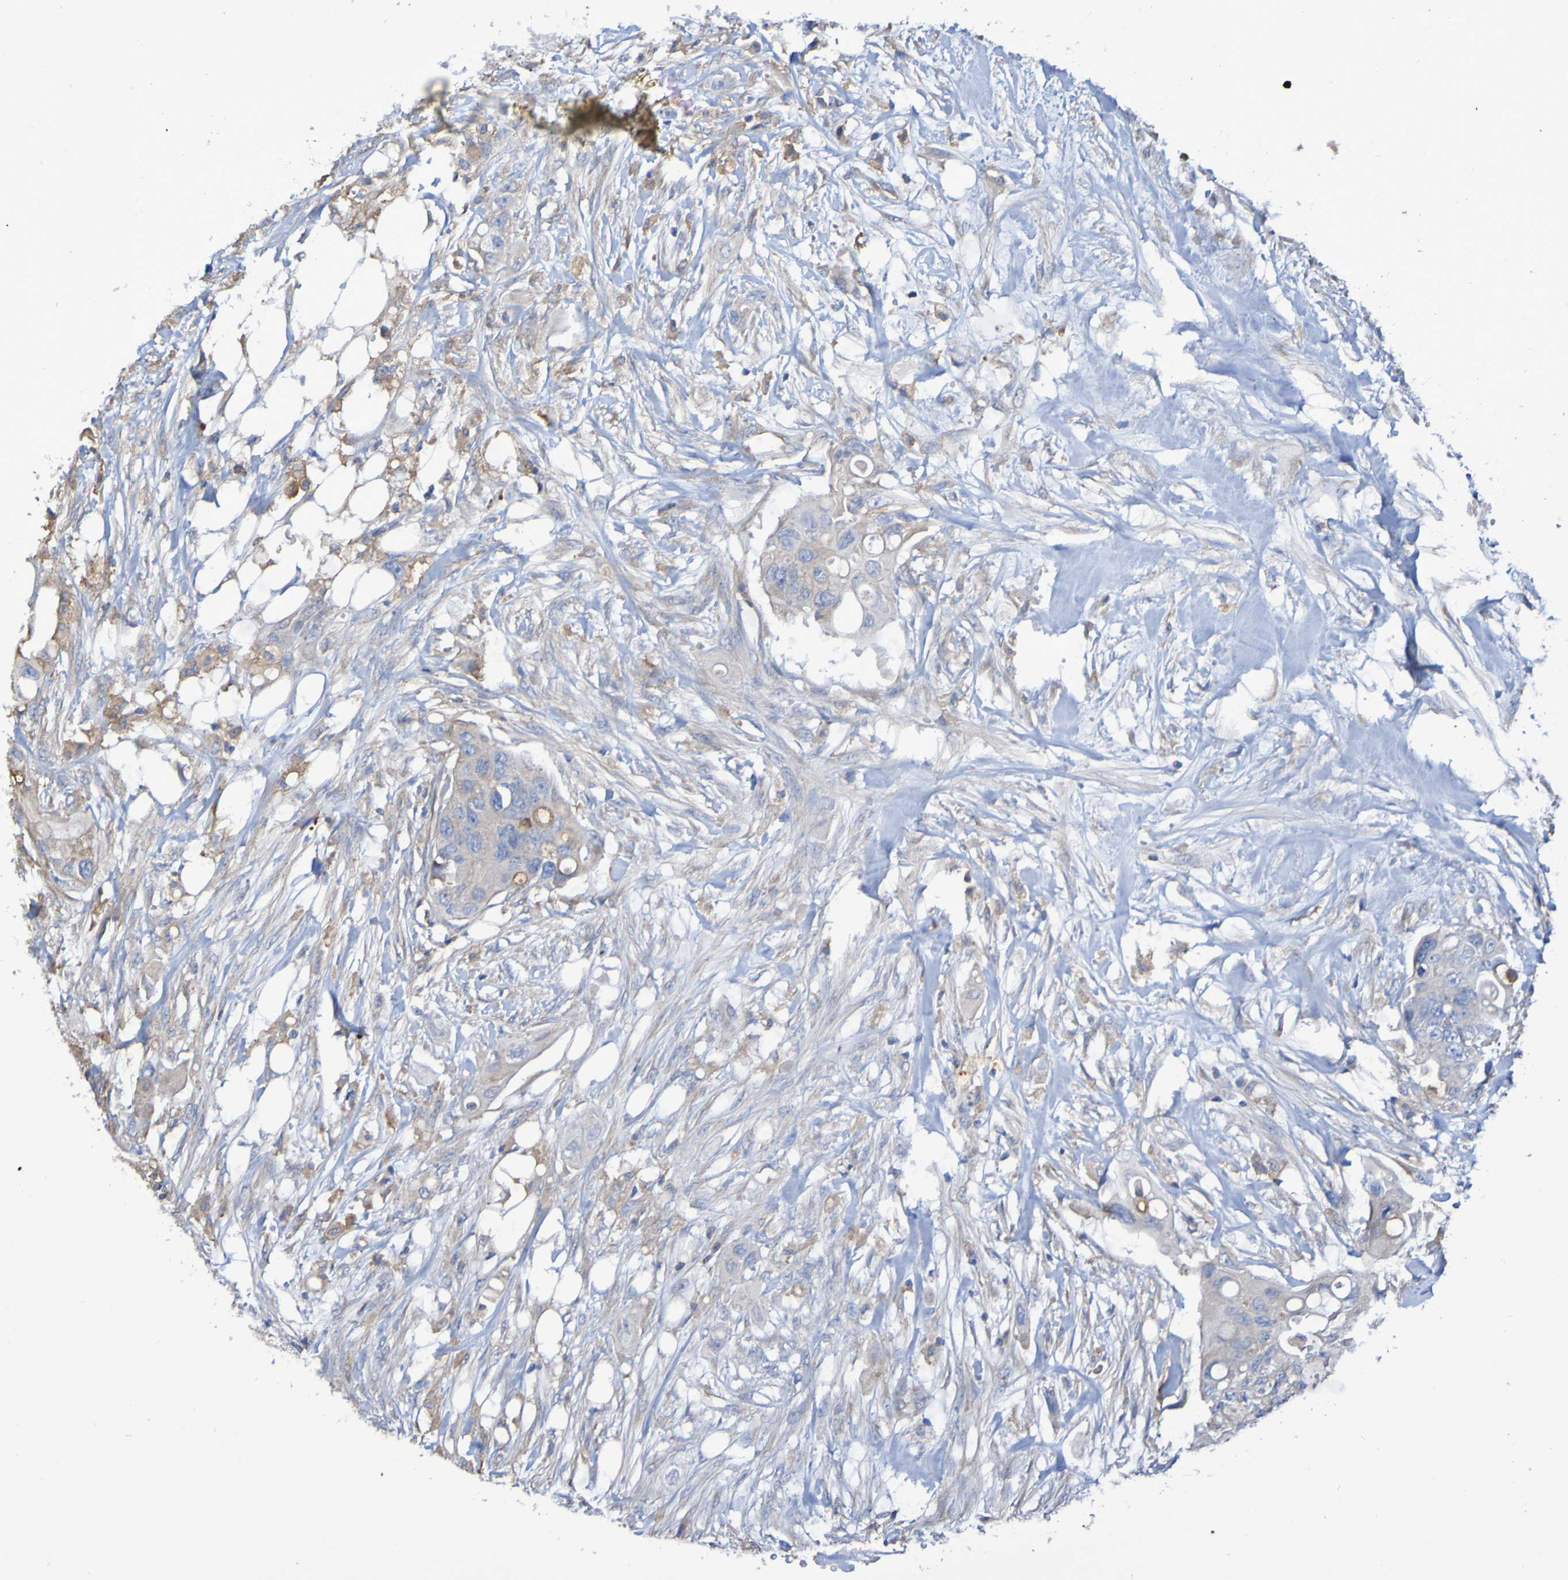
{"staining": {"intensity": "weak", "quantity": "<25%", "location": "cytoplasmic/membranous"}, "tissue": "colorectal cancer", "cell_type": "Tumor cells", "image_type": "cancer", "snomed": [{"axis": "morphology", "description": "Adenocarcinoma, NOS"}, {"axis": "topography", "description": "Colon"}], "caption": "This is a micrograph of immunohistochemistry (IHC) staining of colorectal cancer (adenocarcinoma), which shows no positivity in tumor cells.", "gene": "SYNJ1", "patient": {"sex": "female", "age": 57}}